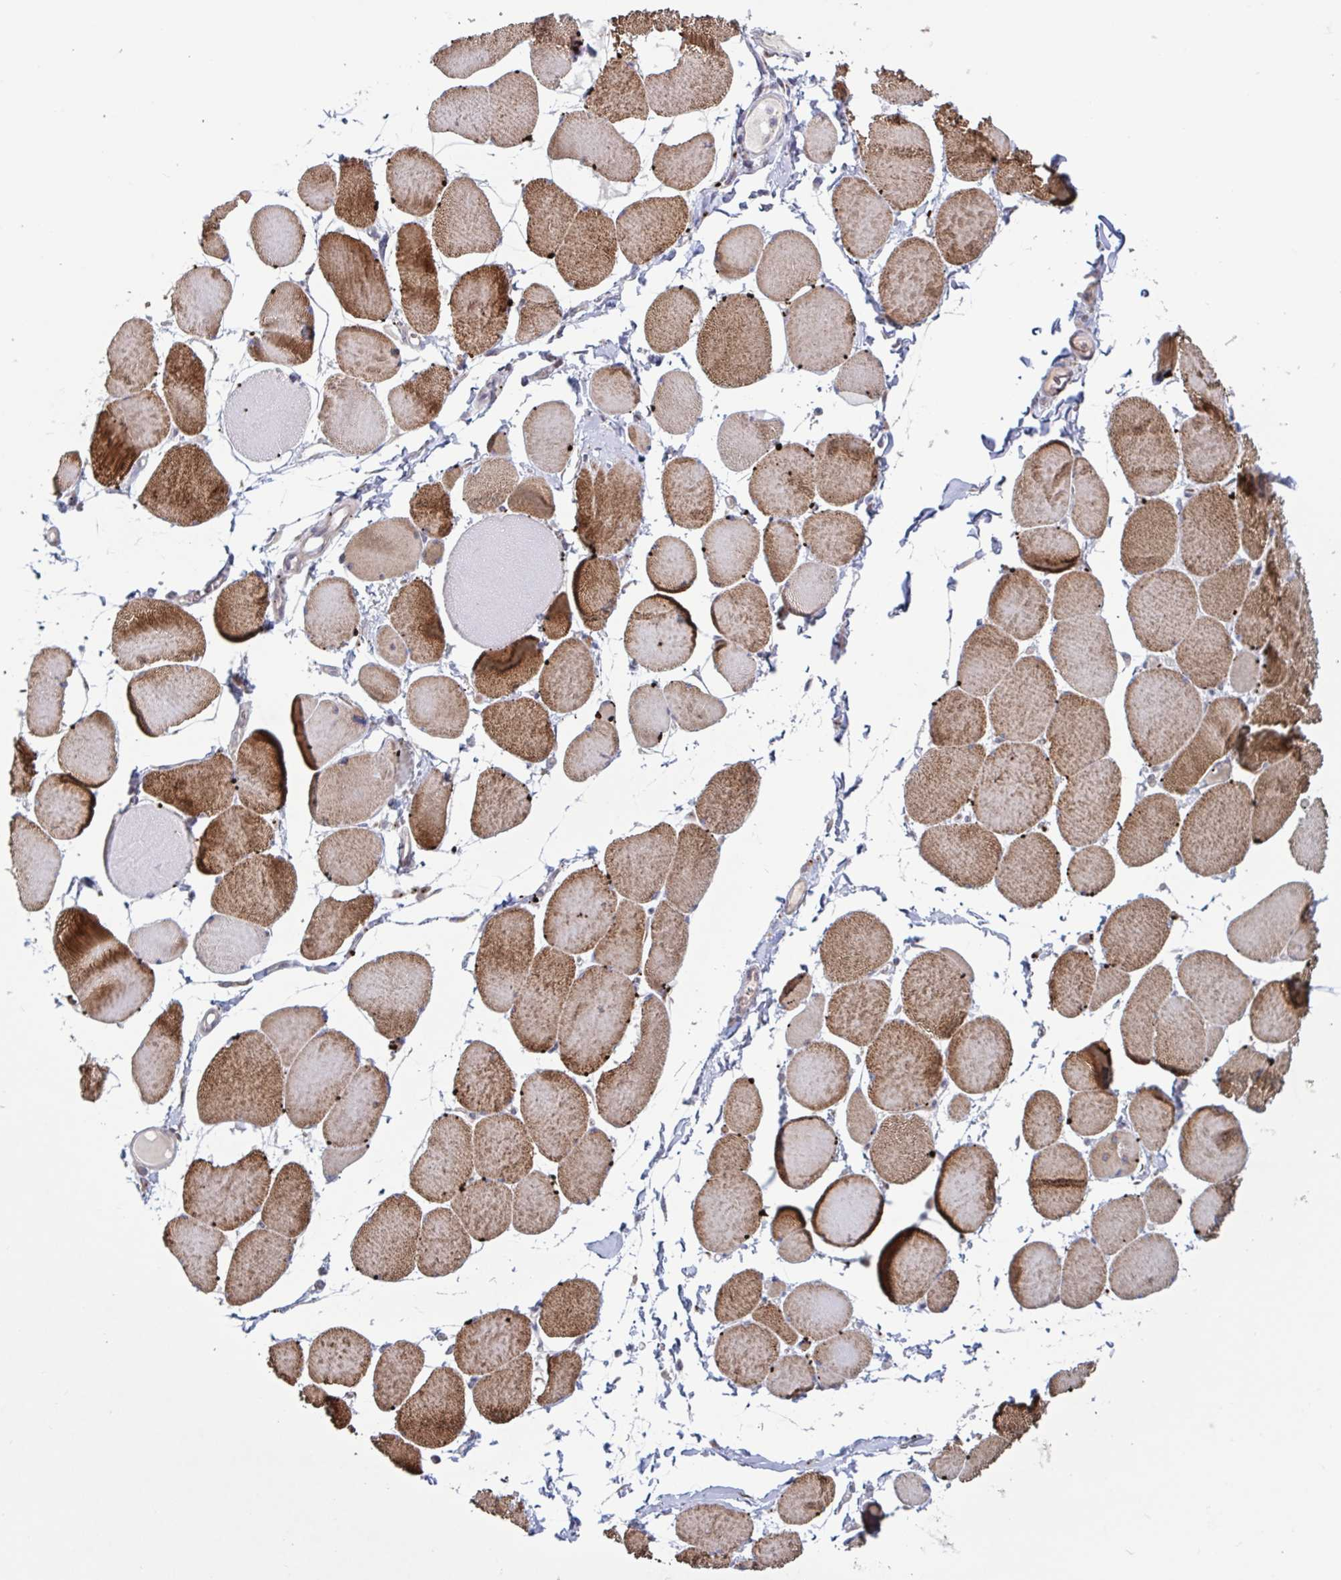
{"staining": {"intensity": "moderate", "quantity": ">75%", "location": "cytoplasmic/membranous"}, "tissue": "skeletal muscle", "cell_type": "Myocytes", "image_type": "normal", "snomed": [{"axis": "morphology", "description": "Normal tissue, NOS"}, {"axis": "topography", "description": "Skeletal muscle"}], "caption": "A high-resolution photomicrograph shows IHC staining of unremarkable skeletal muscle, which exhibits moderate cytoplasmic/membranous staining in approximately >75% of myocytes. The protein of interest is shown in brown color, while the nuclei are stained blue.", "gene": "CD1E", "patient": {"sex": "female", "age": 75}}